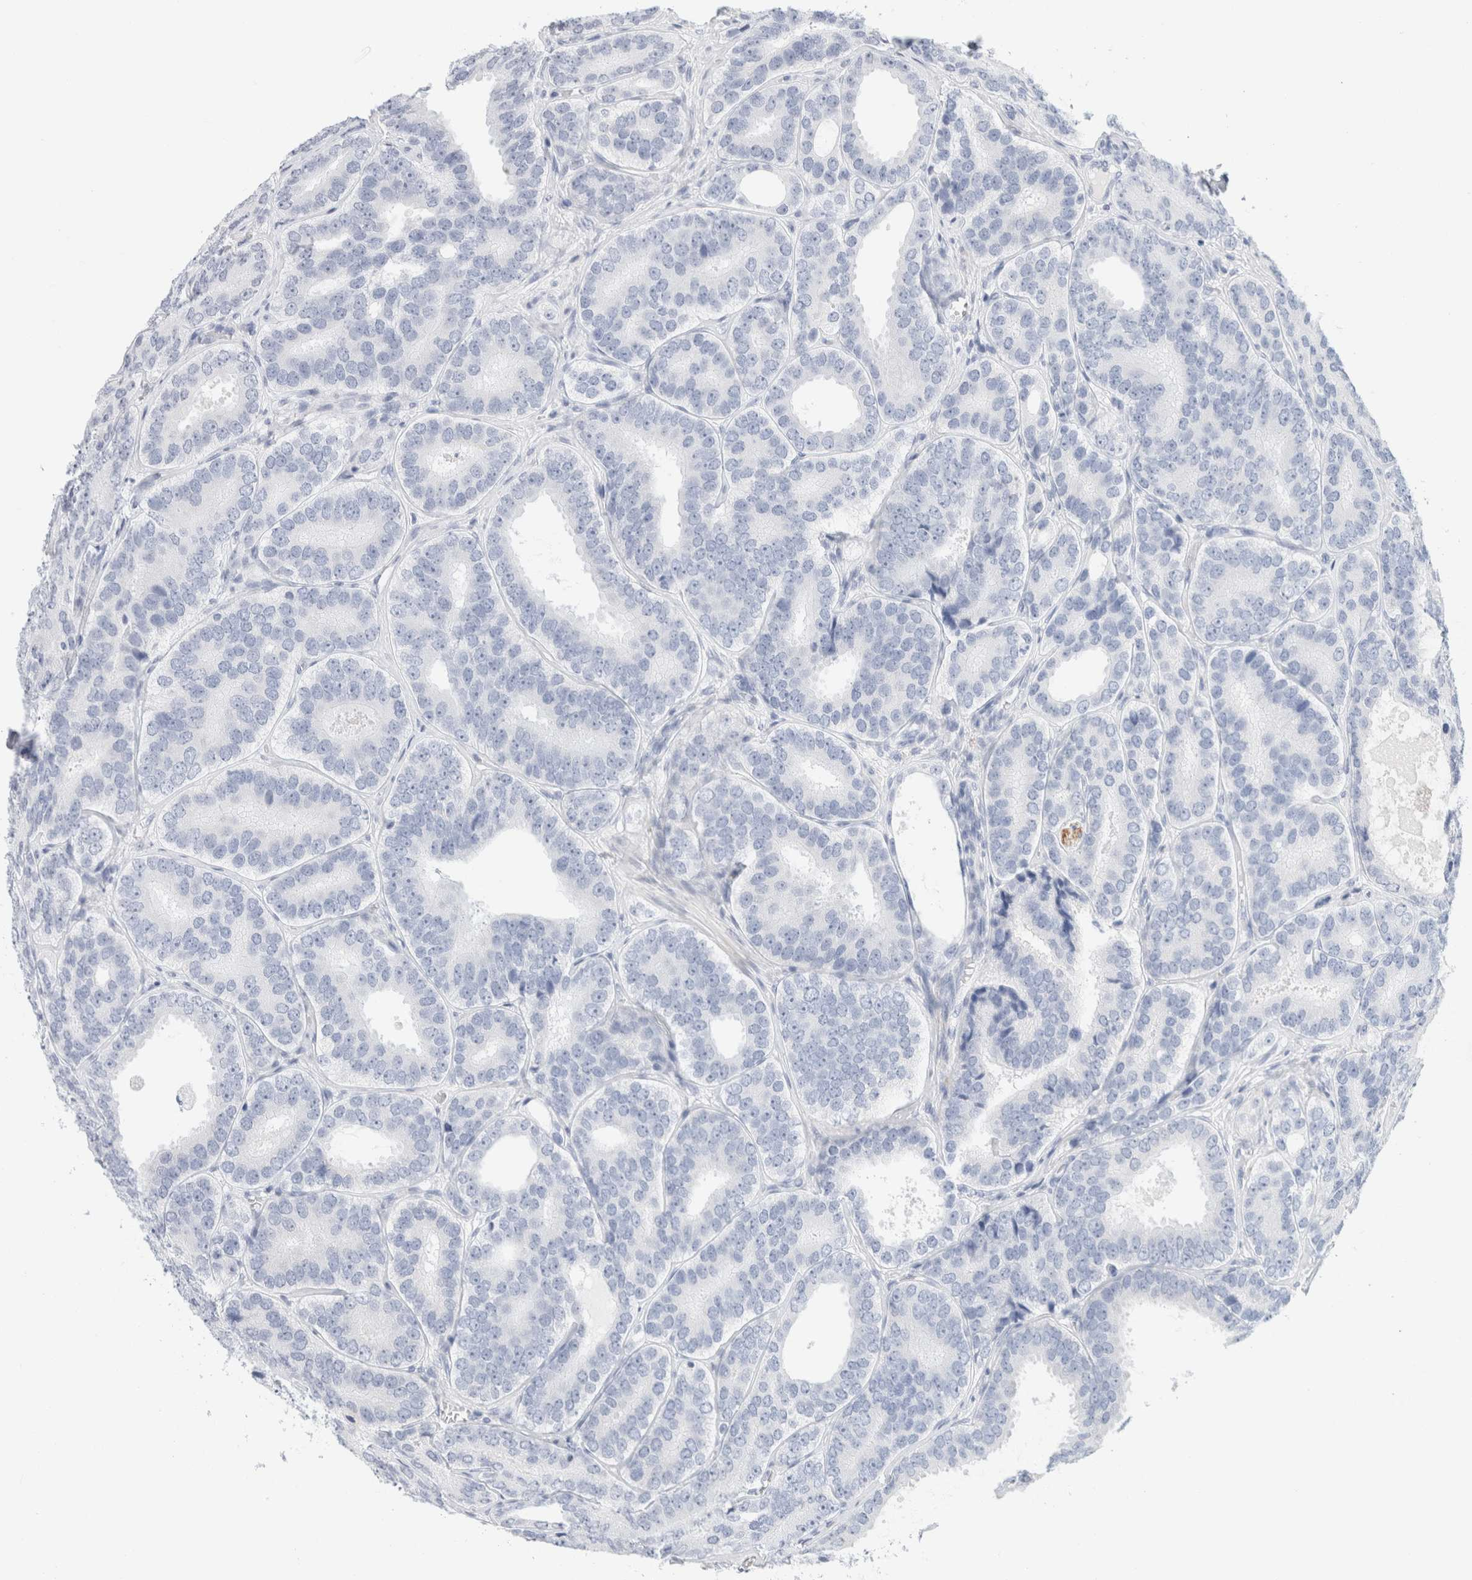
{"staining": {"intensity": "negative", "quantity": "none", "location": "none"}, "tissue": "prostate cancer", "cell_type": "Tumor cells", "image_type": "cancer", "snomed": [{"axis": "morphology", "description": "Adenocarcinoma, High grade"}, {"axis": "topography", "description": "Prostate"}], "caption": "Immunohistochemistry (IHC) micrograph of neoplastic tissue: high-grade adenocarcinoma (prostate) stained with DAB (3,3'-diaminobenzidine) exhibits no significant protein positivity in tumor cells.", "gene": "RTN4", "patient": {"sex": "male", "age": 56}}